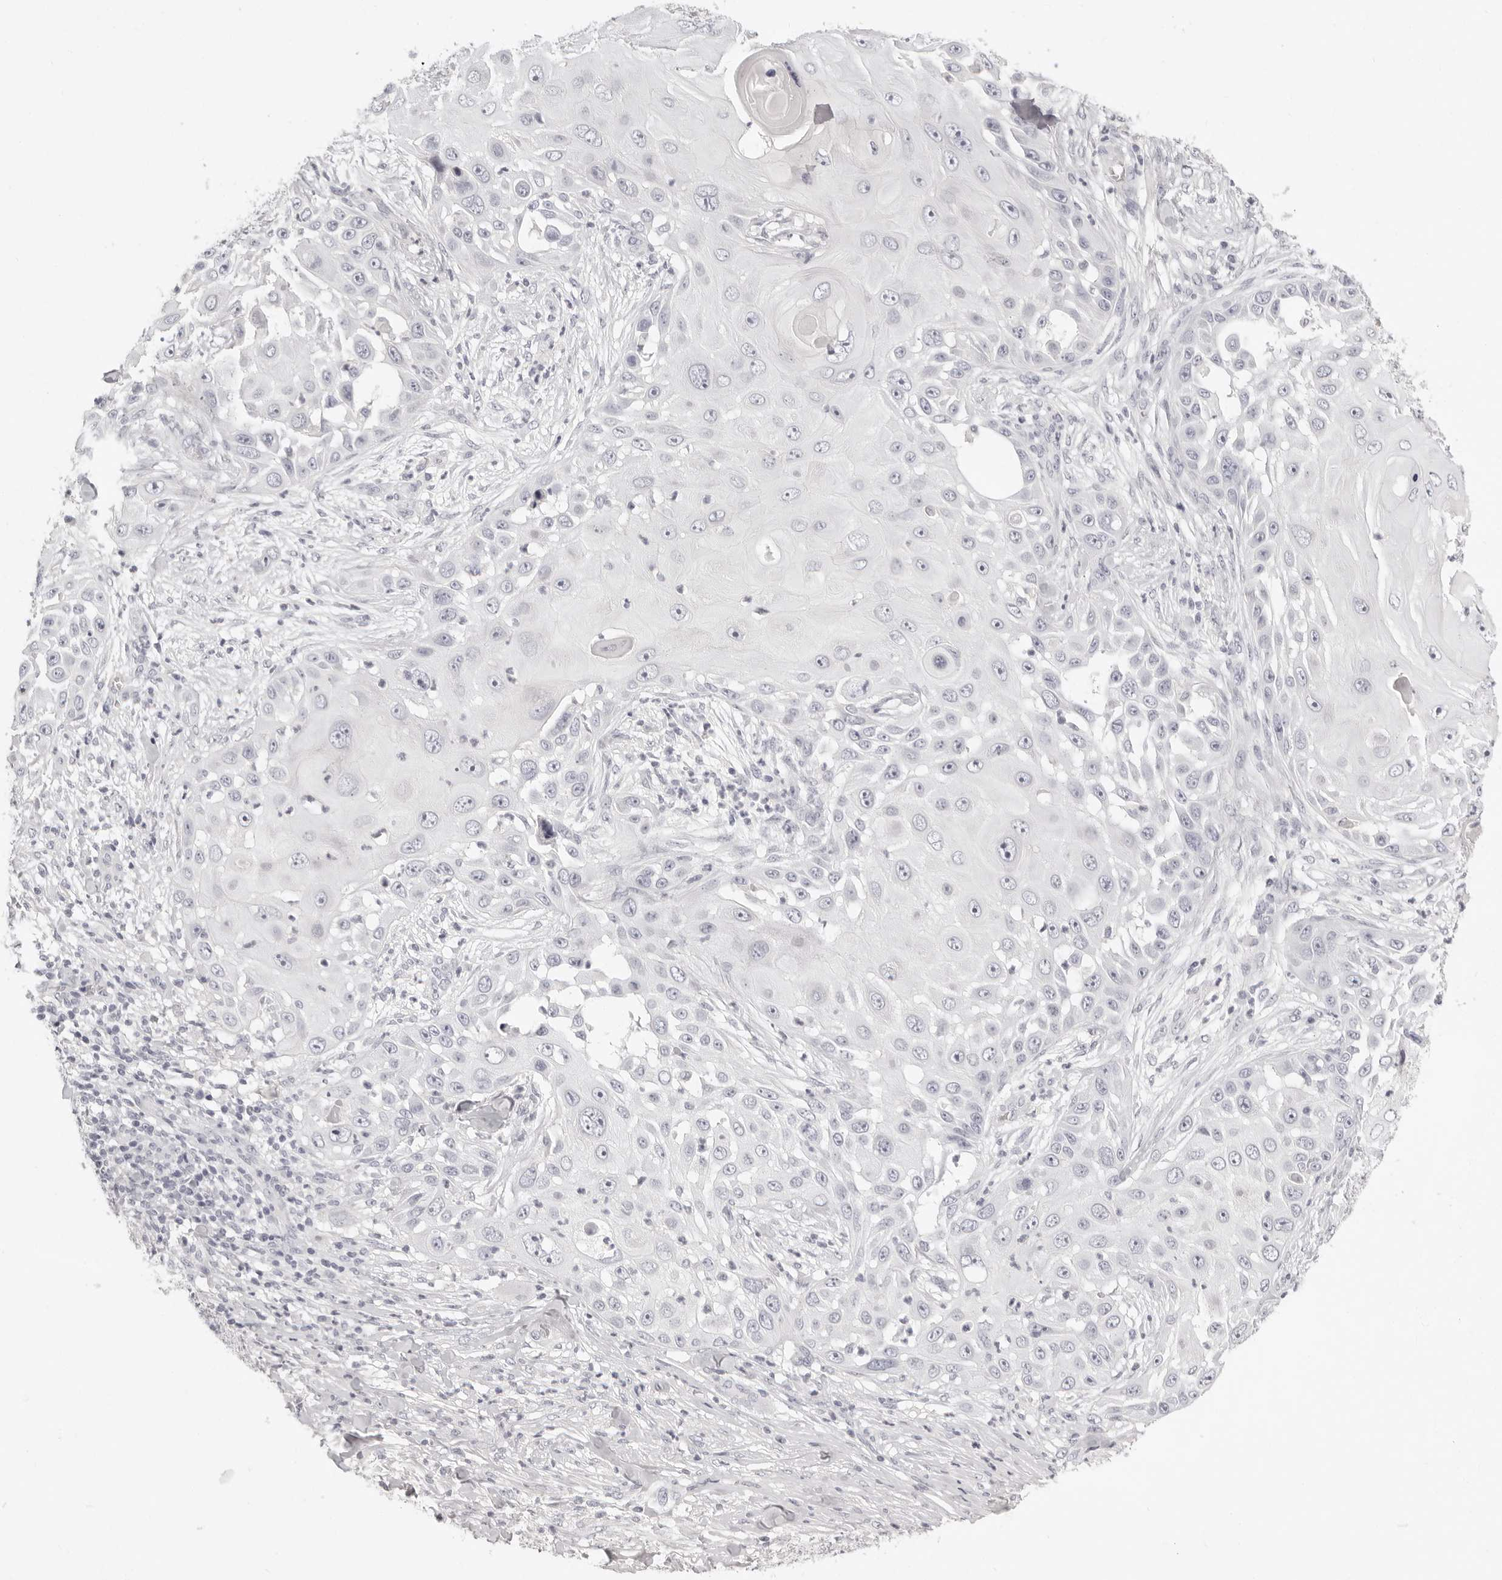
{"staining": {"intensity": "negative", "quantity": "none", "location": "none"}, "tissue": "skin cancer", "cell_type": "Tumor cells", "image_type": "cancer", "snomed": [{"axis": "morphology", "description": "Squamous cell carcinoma, NOS"}, {"axis": "topography", "description": "Skin"}], "caption": "IHC histopathology image of neoplastic tissue: skin cancer stained with DAB demonstrates no significant protein positivity in tumor cells.", "gene": "FABP1", "patient": {"sex": "female", "age": 44}}